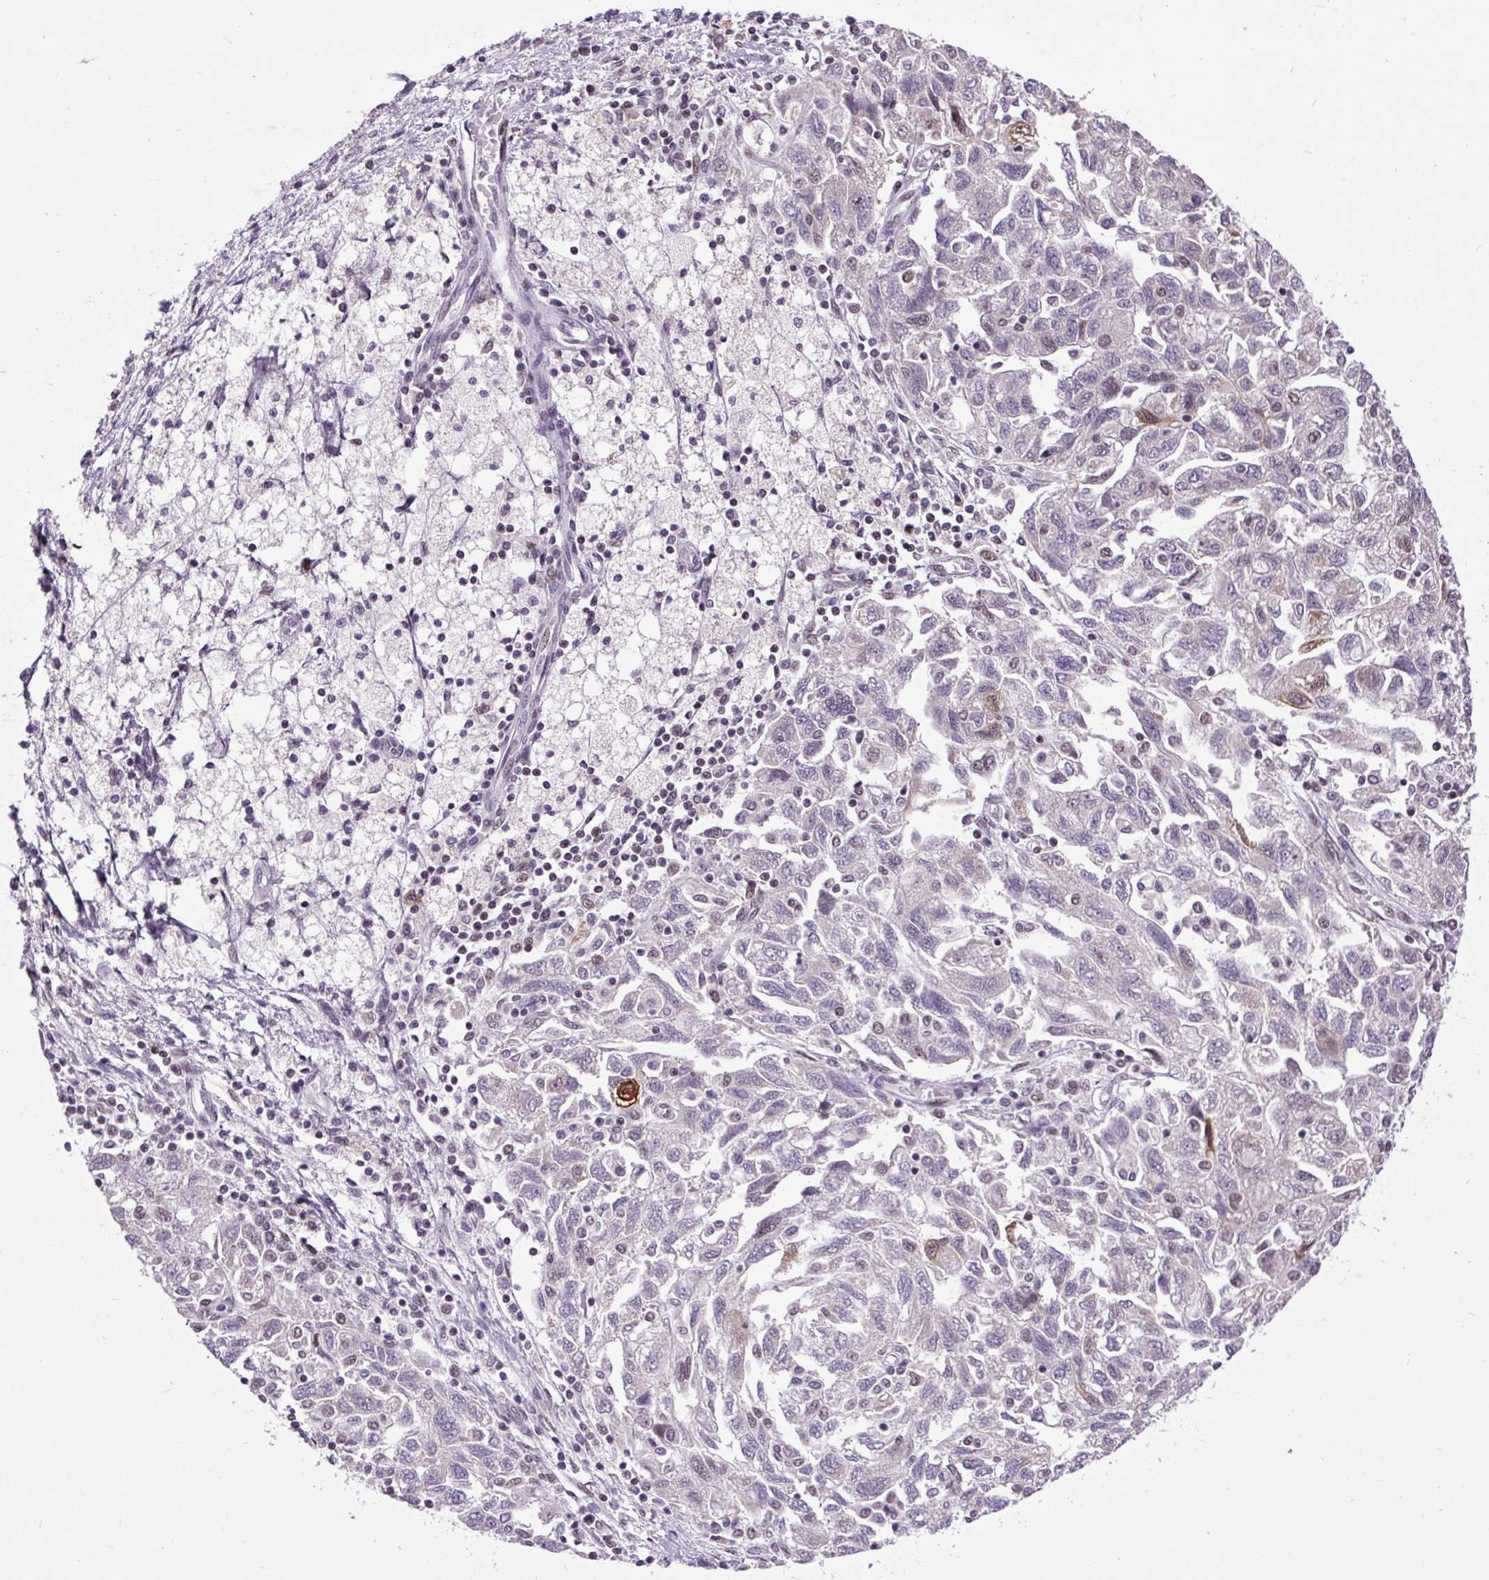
{"staining": {"intensity": "moderate", "quantity": "<25%", "location": "nuclear"}, "tissue": "ovarian cancer", "cell_type": "Tumor cells", "image_type": "cancer", "snomed": [{"axis": "morphology", "description": "Carcinoma, NOS"}, {"axis": "morphology", "description": "Cystadenocarcinoma, serous, NOS"}, {"axis": "topography", "description": "Ovary"}], "caption": "Approximately <25% of tumor cells in human ovarian carcinoma exhibit moderate nuclear protein expression as visualized by brown immunohistochemical staining.", "gene": "ZNF672", "patient": {"sex": "female", "age": 69}}